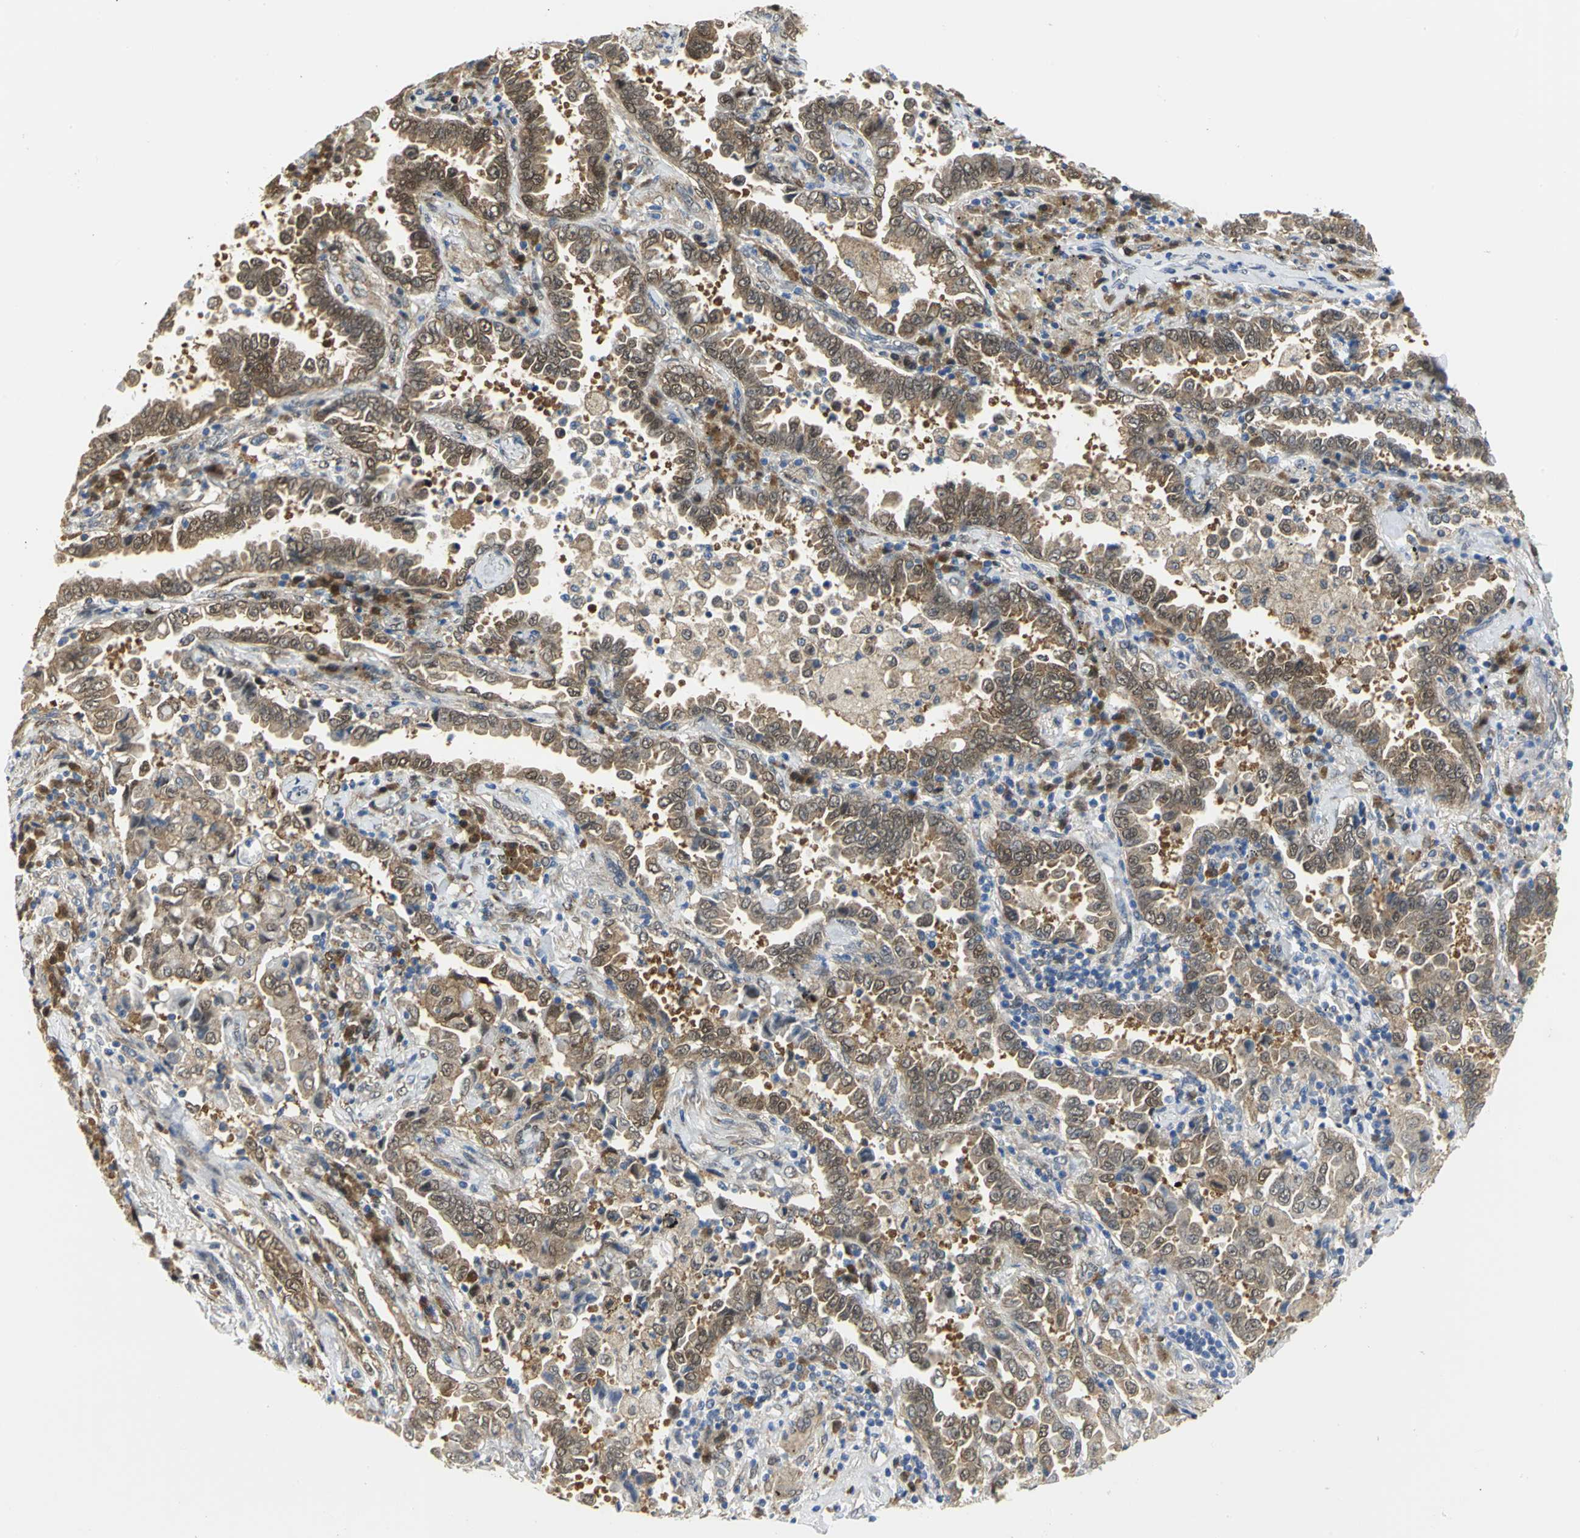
{"staining": {"intensity": "moderate", "quantity": ">75%", "location": "cytoplasmic/membranous"}, "tissue": "lung cancer", "cell_type": "Tumor cells", "image_type": "cancer", "snomed": [{"axis": "morphology", "description": "Normal tissue, NOS"}, {"axis": "morphology", "description": "Inflammation, NOS"}, {"axis": "morphology", "description": "Adenocarcinoma, NOS"}, {"axis": "topography", "description": "Lung"}], "caption": "Lung cancer (adenocarcinoma) stained with a brown dye demonstrates moderate cytoplasmic/membranous positive staining in approximately >75% of tumor cells.", "gene": "PGM3", "patient": {"sex": "female", "age": 64}}